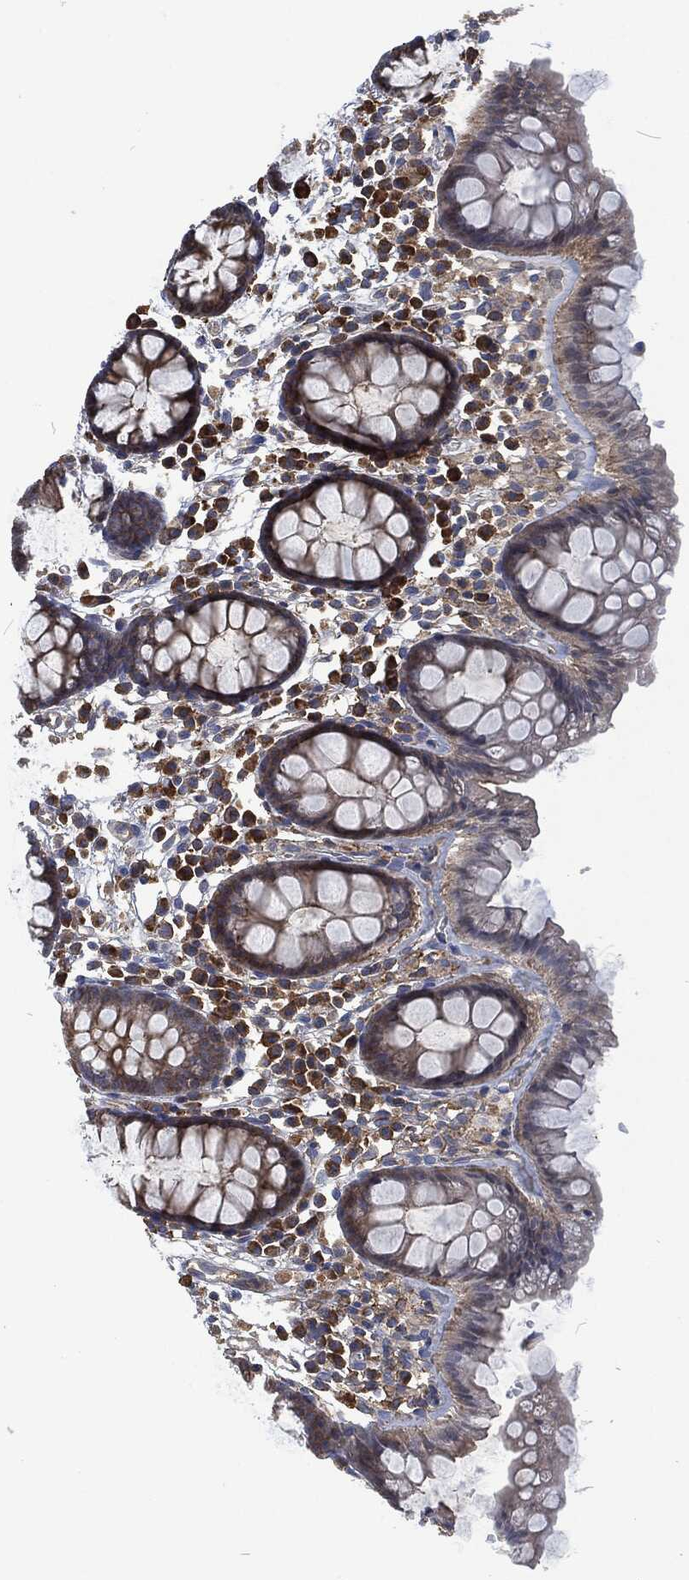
{"staining": {"intensity": "negative", "quantity": "none", "location": "none"}, "tissue": "colon", "cell_type": "Endothelial cells", "image_type": "normal", "snomed": [{"axis": "morphology", "description": "Normal tissue, NOS"}, {"axis": "topography", "description": "Colon"}], "caption": "Immunohistochemistry of unremarkable human colon exhibits no positivity in endothelial cells. (DAB immunohistochemistry (IHC) visualized using brightfield microscopy, high magnification).", "gene": "LGALS9", "patient": {"sex": "male", "age": 76}}